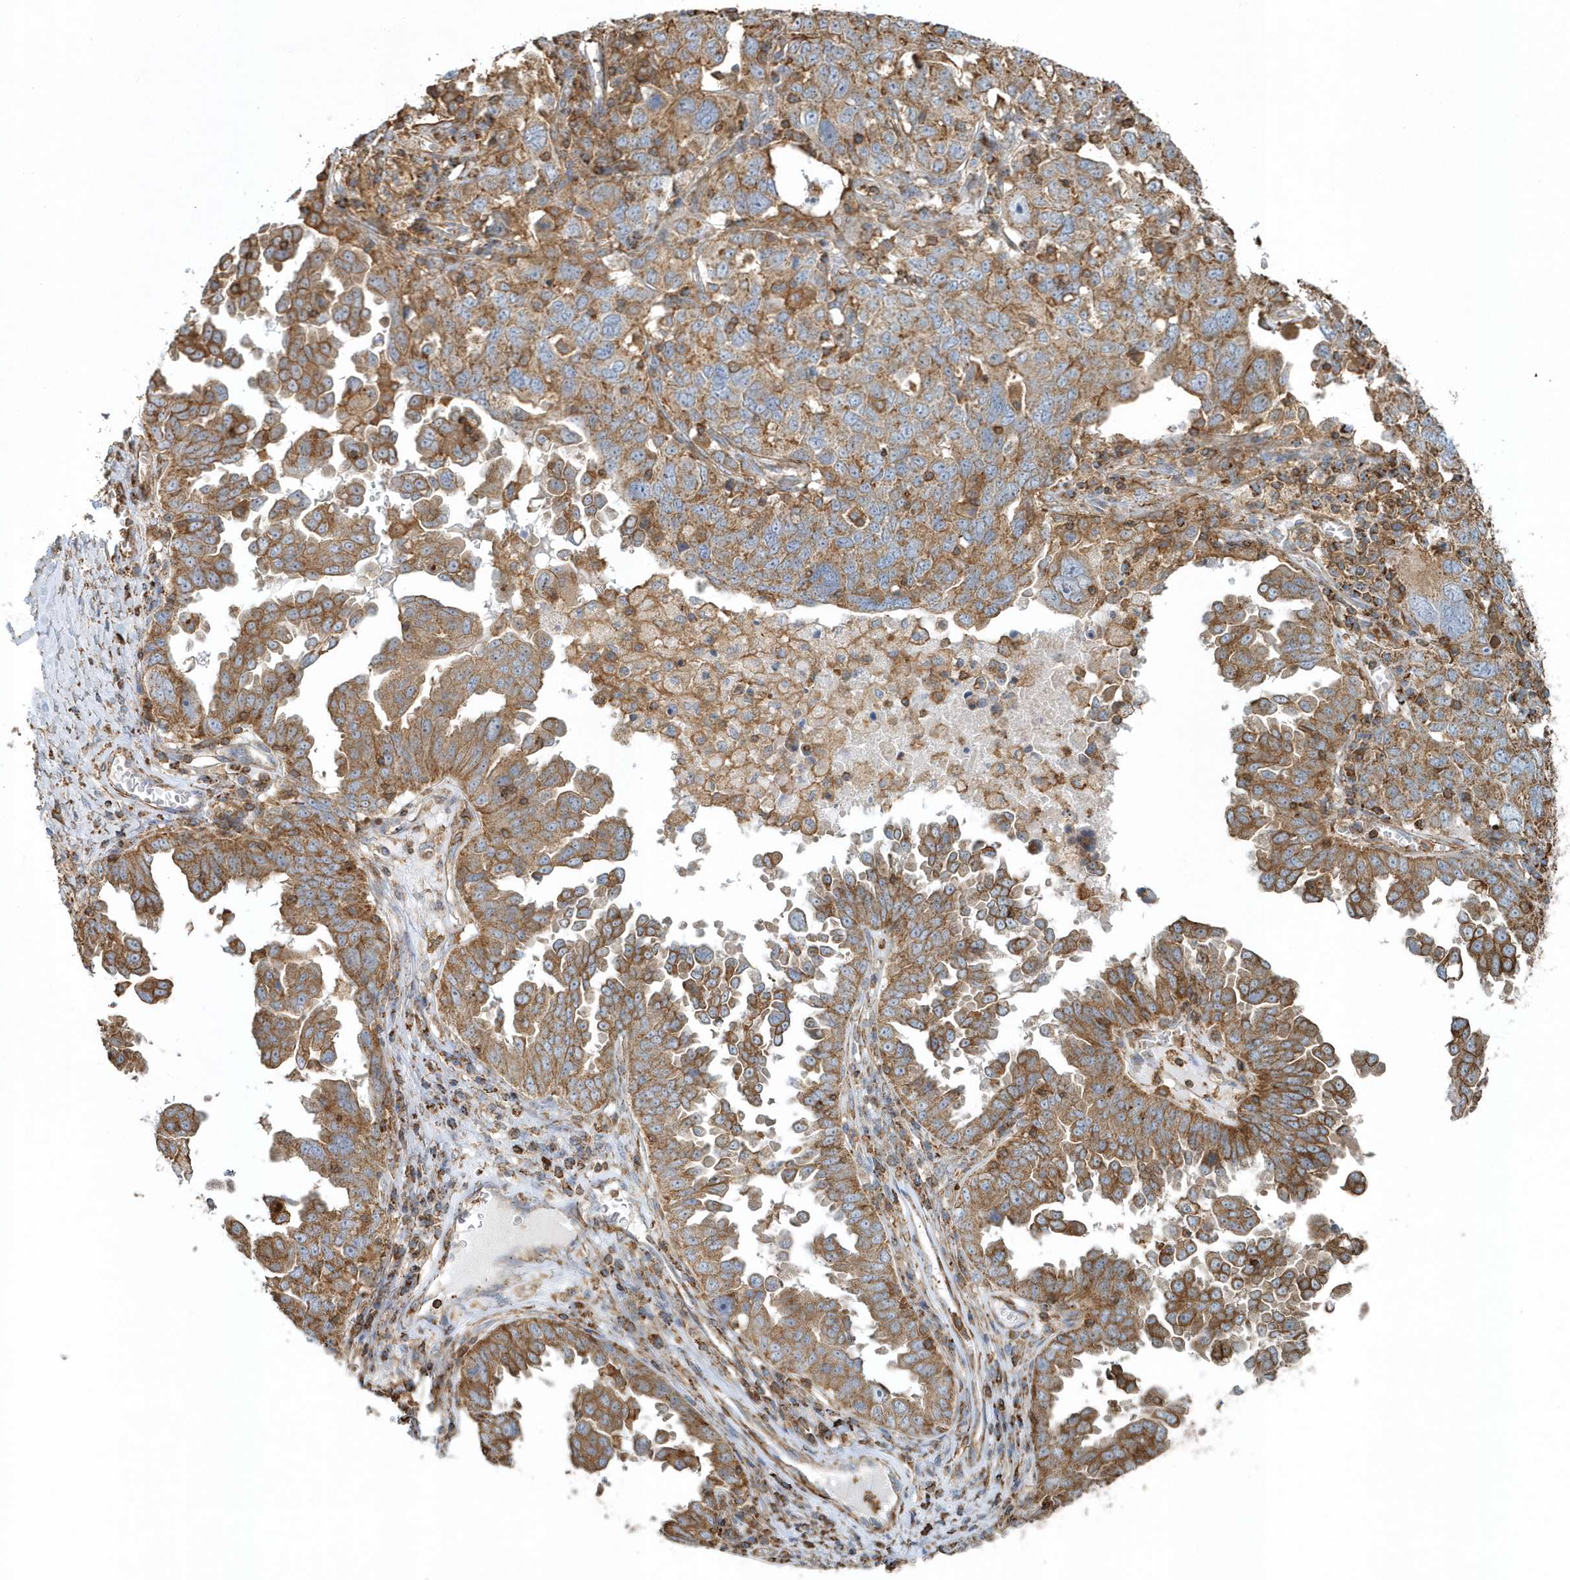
{"staining": {"intensity": "moderate", "quantity": ">75%", "location": "cytoplasmic/membranous"}, "tissue": "ovarian cancer", "cell_type": "Tumor cells", "image_type": "cancer", "snomed": [{"axis": "morphology", "description": "Carcinoma, endometroid"}, {"axis": "topography", "description": "Ovary"}], "caption": "This image demonstrates ovarian endometroid carcinoma stained with IHC to label a protein in brown. The cytoplasmic/membranous of tumor cells show moderate positivity for the protein. Nuclei are counter-stained blue.", "gene": "MMUT", "patient": {"sex": "female", "age": 62}}